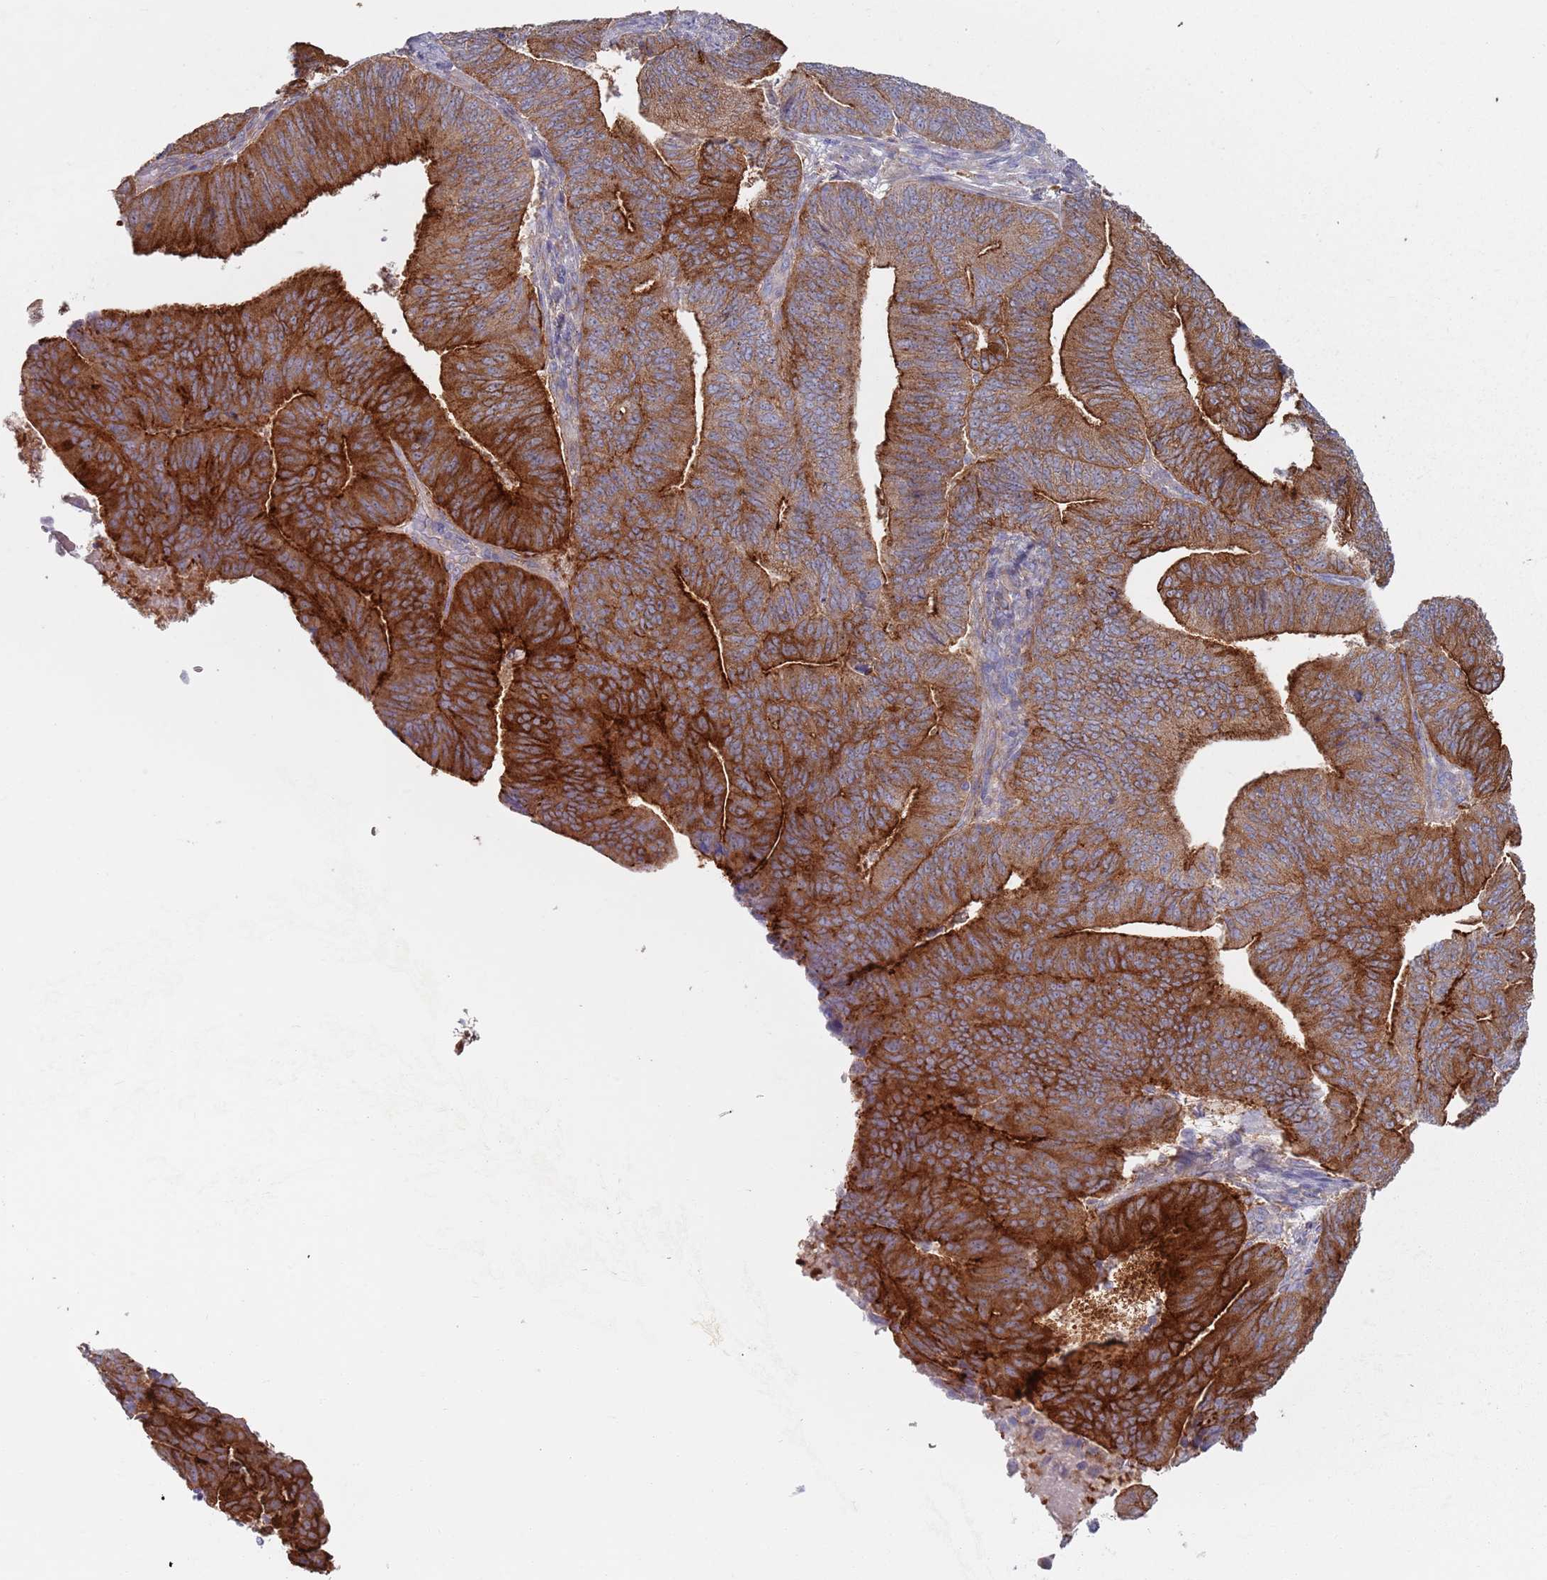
{"staining": {"intensity": "strong", "quantity": ">75%", "location": "cytoplasmic/membranous"}, "tissue": "endometrial cancer", "cell_type": "Tumor cells", "image_type": "cancer", "snomed": [{"axis": "morphology", "description": "Adenocarcinoma, NOS"}, {"axis": "topography", "description": "Endometrium"}], "caption": "There is high levels of strong cytoplasmic/membranous positivity in tumor cells of endometrial adenocarcinoma, as demonstrated by immunohistochemical staining (brown color).", "gene": "APPL2", "patient": {"sex": "female", "age": 70}}